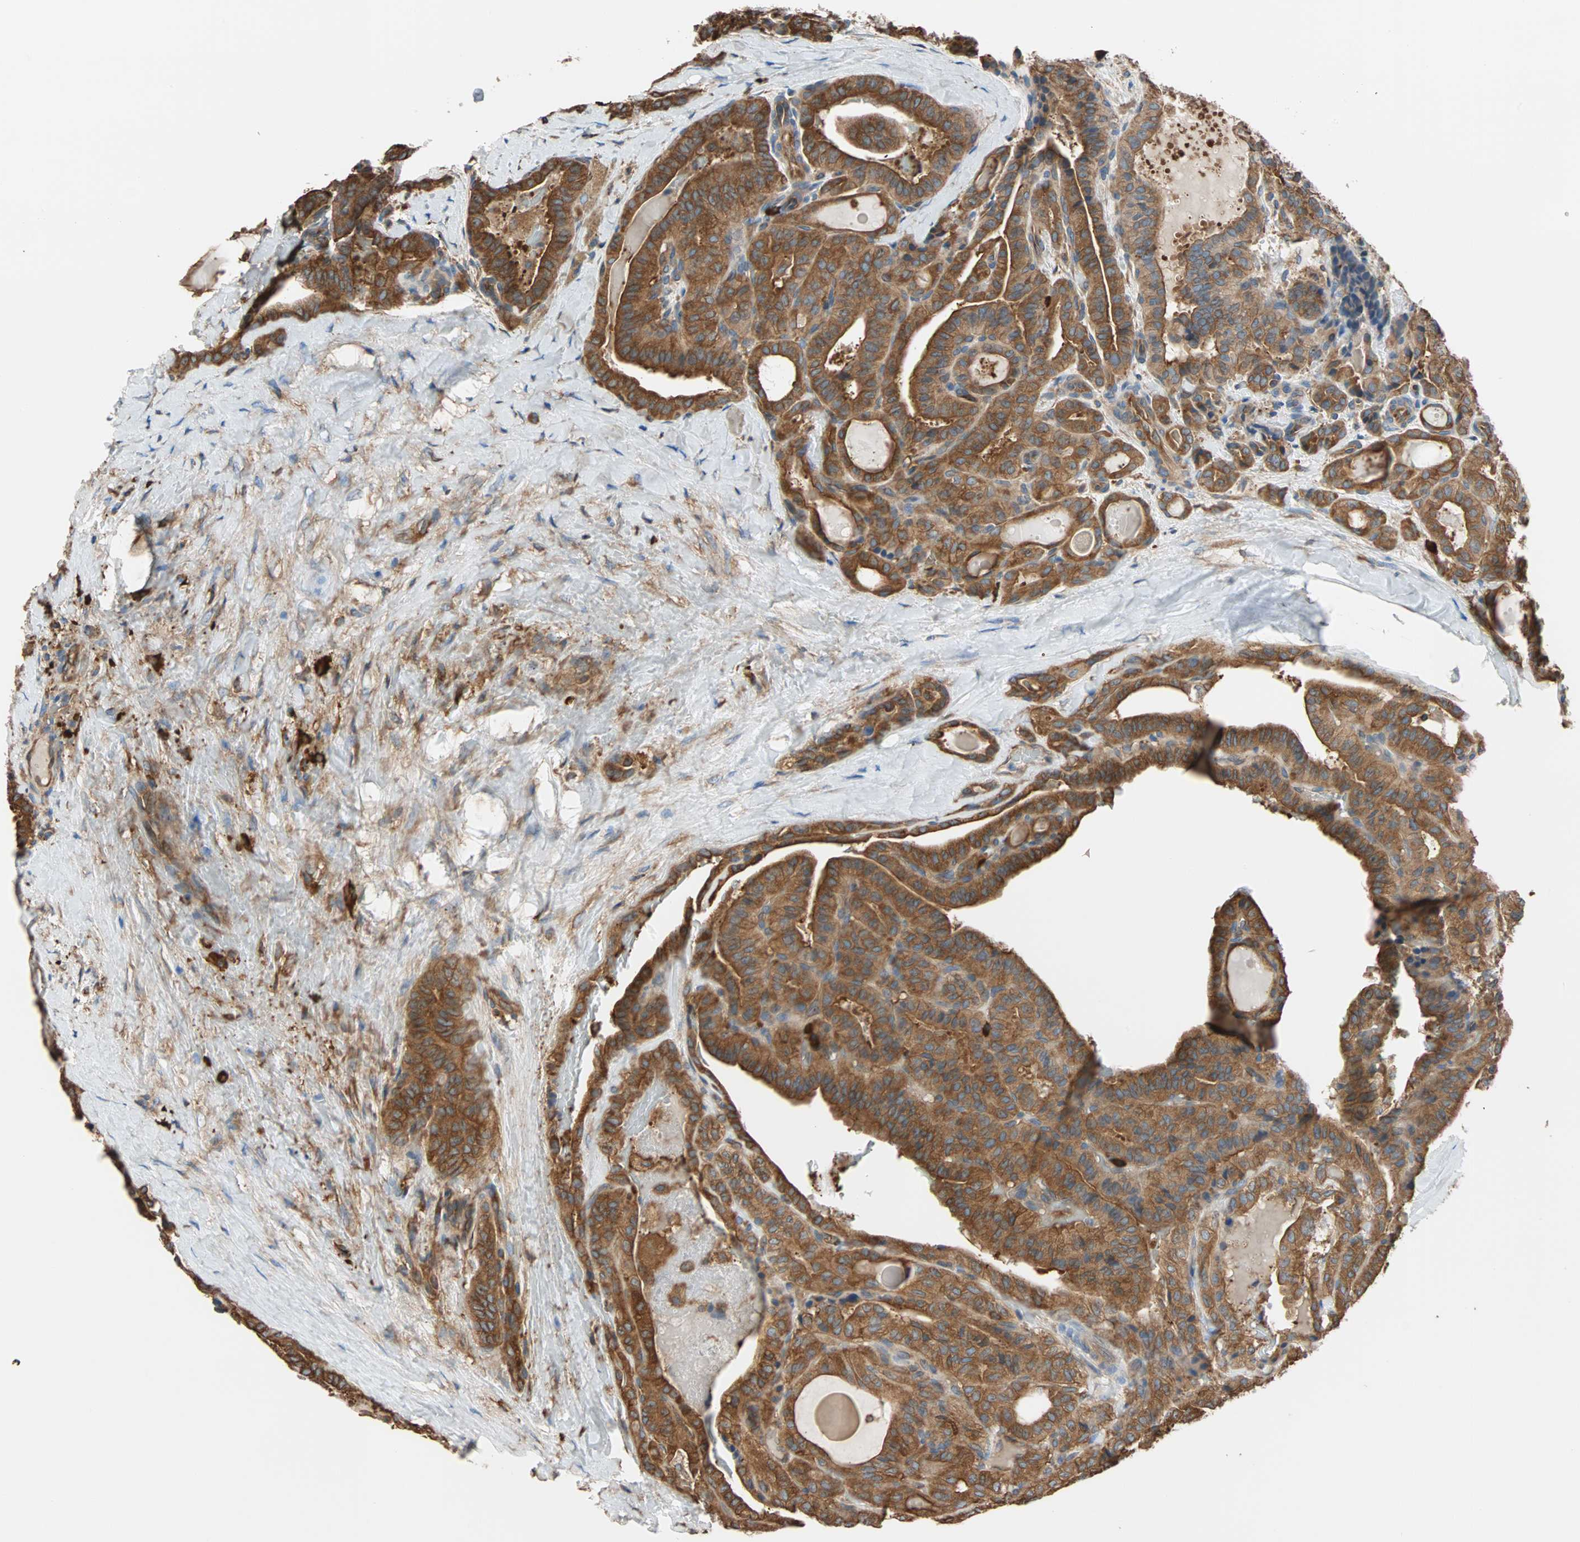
{"staining": {"intensity": "strong", "quantity": ">75%", "location": "cytoplasmic/membranous"}, "tissue": "thyroid cancer", "cell_type": "Tumor cells", "image_type": "cancer", "snomed": [{"axis": "morphology", "description": "Papillary adenocarcinoma, NOS"}, {"axis": "topography", "description": "Thyroid gland"}], "caption": "High-magnification brightfield microscopy of thyroid papillary adenocarcinoma stained with DAB (3,3'-diaminobenzidine) (brown) and counterstained with hematoxylin (blue). tumor cells exhibit strong cytoplasmic/membranous positivity is identified in about>75% of cells.", "gene": "EEF2", "patient": {"sex": "male", "age": 77}}